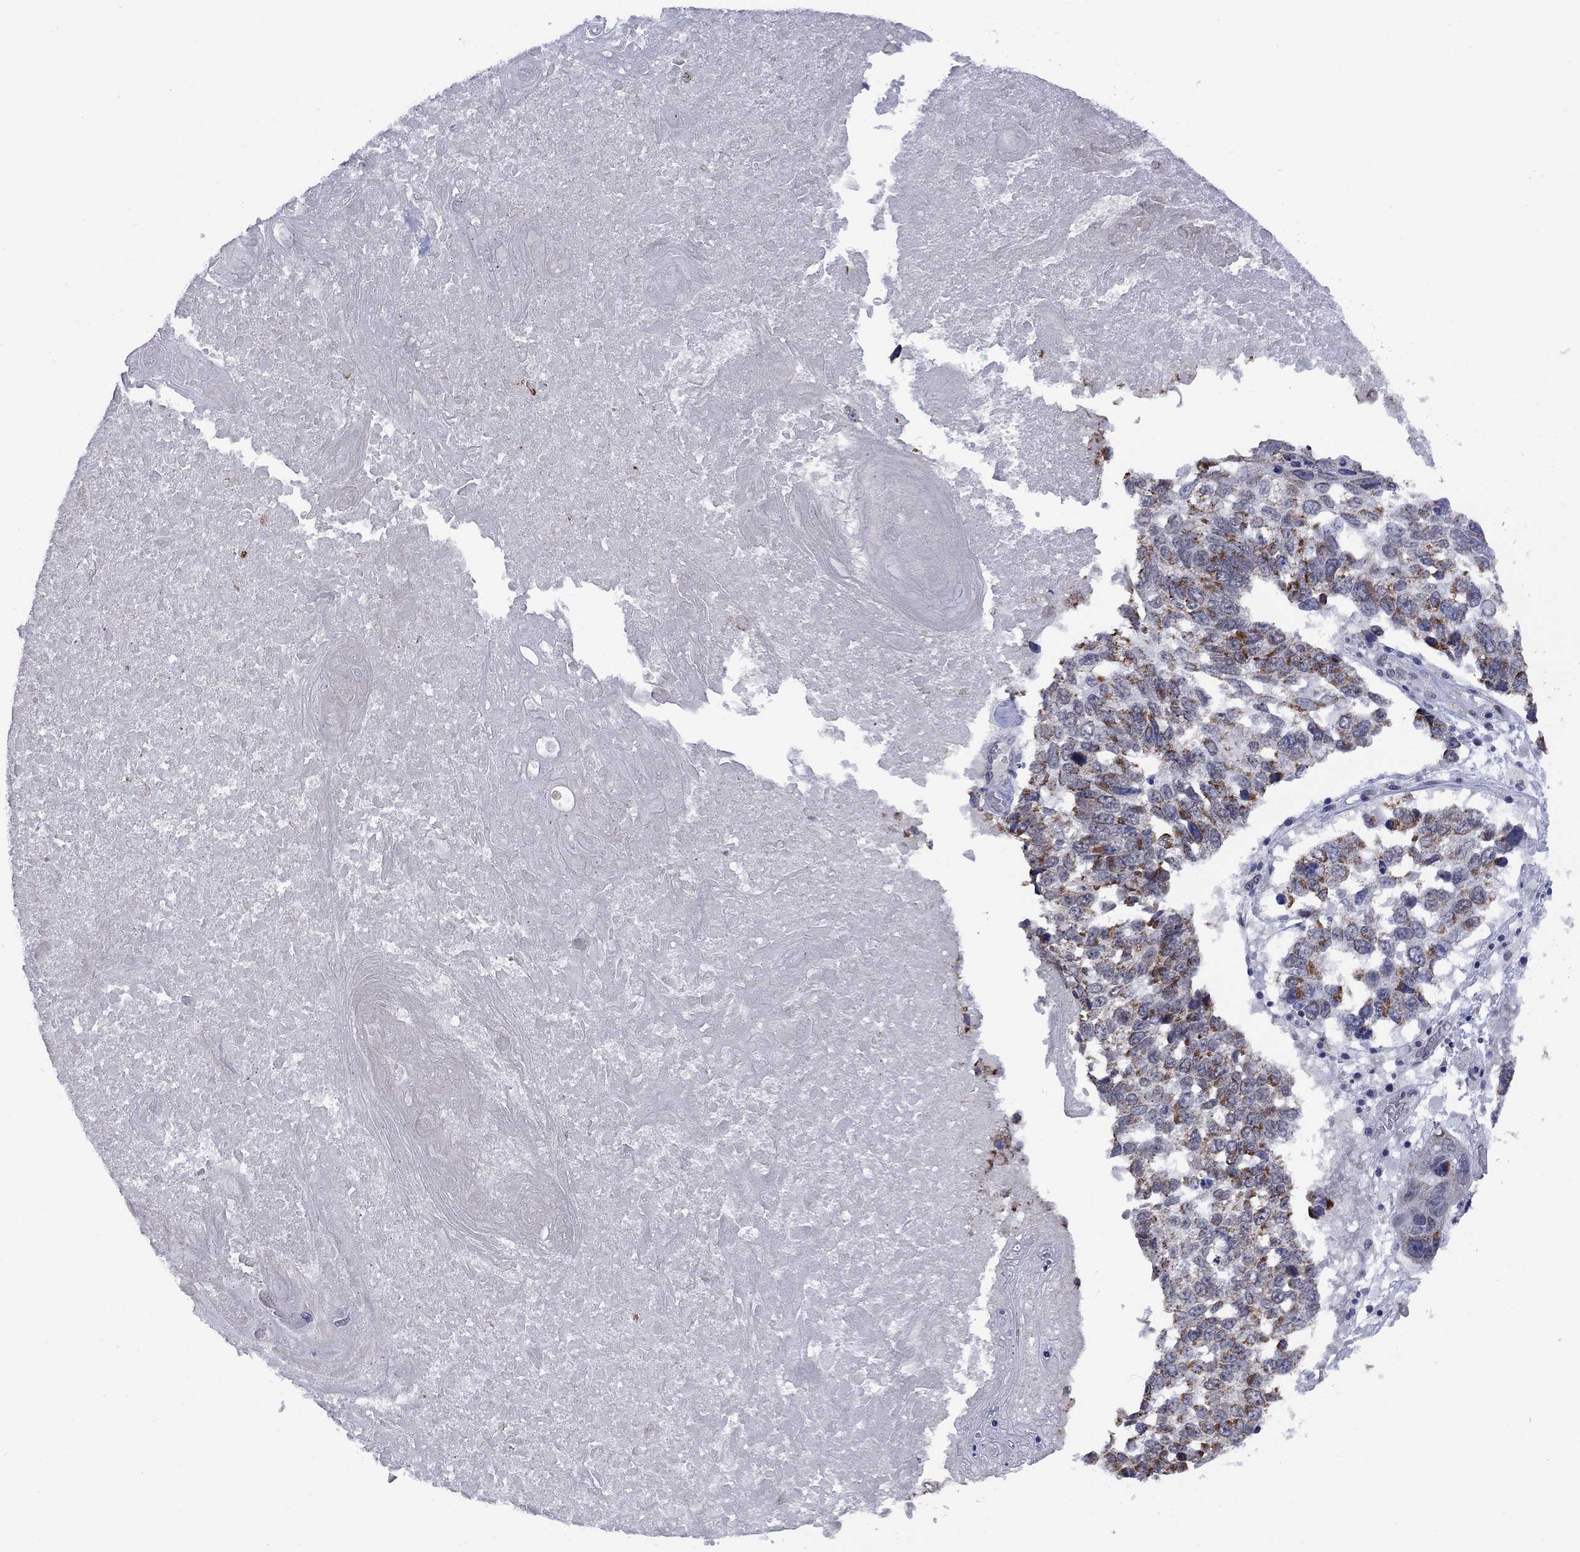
{"staining": {"intensity": "strong", "quantity": "<25%", "location": "cytoplasmic/membranous"}, "tissue": "lung cancer", "cell_type": "Tumor cells", "image_type": "cancer", "snomed": [{"axis": "morphology", "description": "Squamous cell carcinoma, NOS"}, {"axis": "topography", "description": "Lung"}], "caption": "Strong cytoplasmic/membranous positivity for a protein is appreciated in approximately <25% of tumor cells of lung cancer (squamous cell carcinoma) using IHC.", "gene": "KCNJ16", "patient": {"sex": "male", "age": 82}}